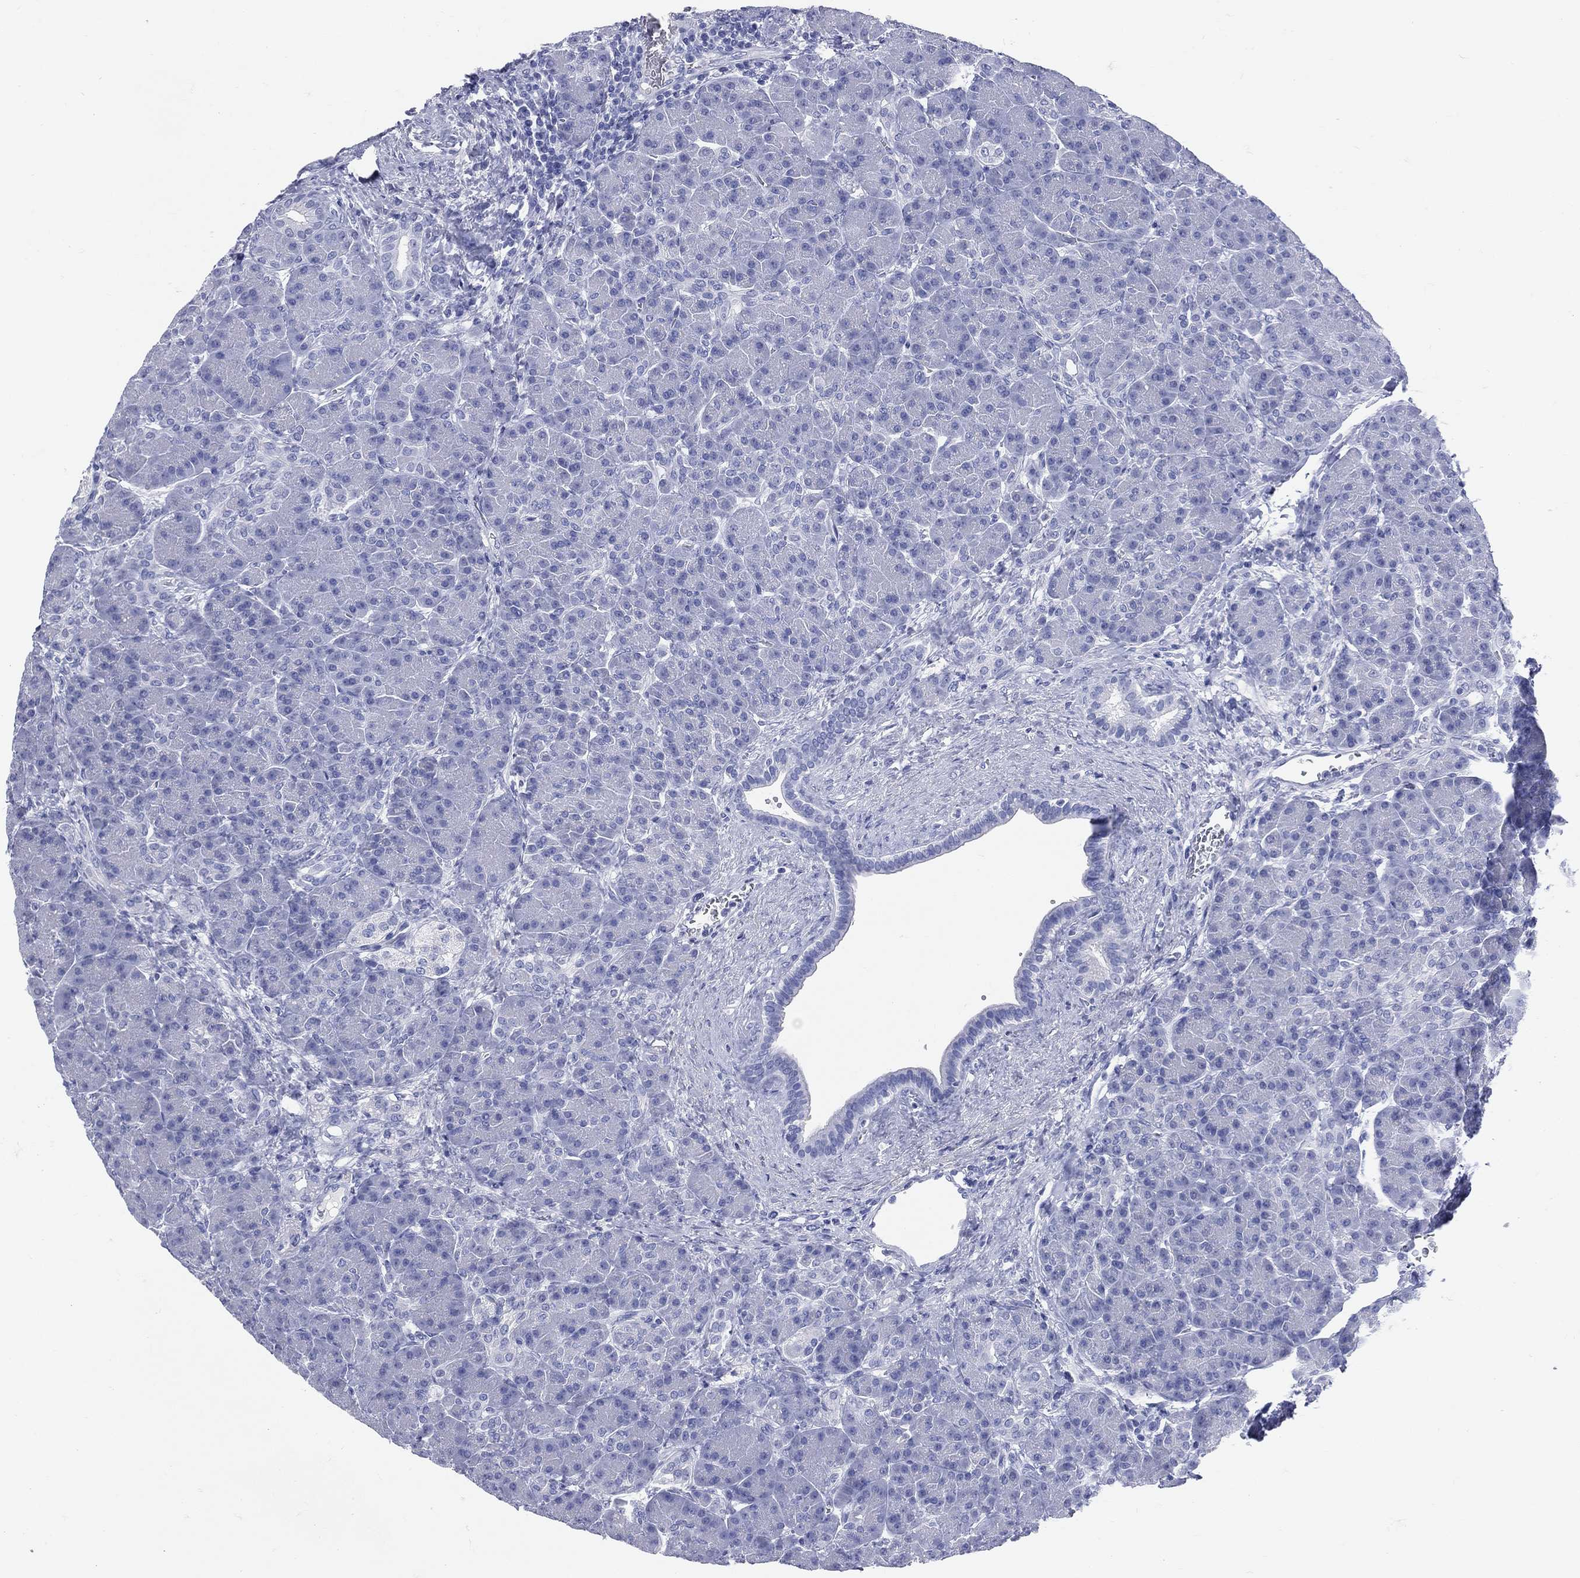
{"staining": {"intensity": "negative", "quantity": "none", "location": "none"}, "tissue": "pancreas", "cell_type": "Exocrine glandular cells", "image_type": "normal", "snomed": [{"axis": "morphology", "description": "Normal tissue, NOS"}, {"axis": "topography", "description": "Pancreas"}], "caption": "This is an IHC photomicrograph of unremarkable pancreas. There is no positivity in exocrine glandular cells.", "gene": "CYLC1", "patient": {"sex": "female", "age": 63}}